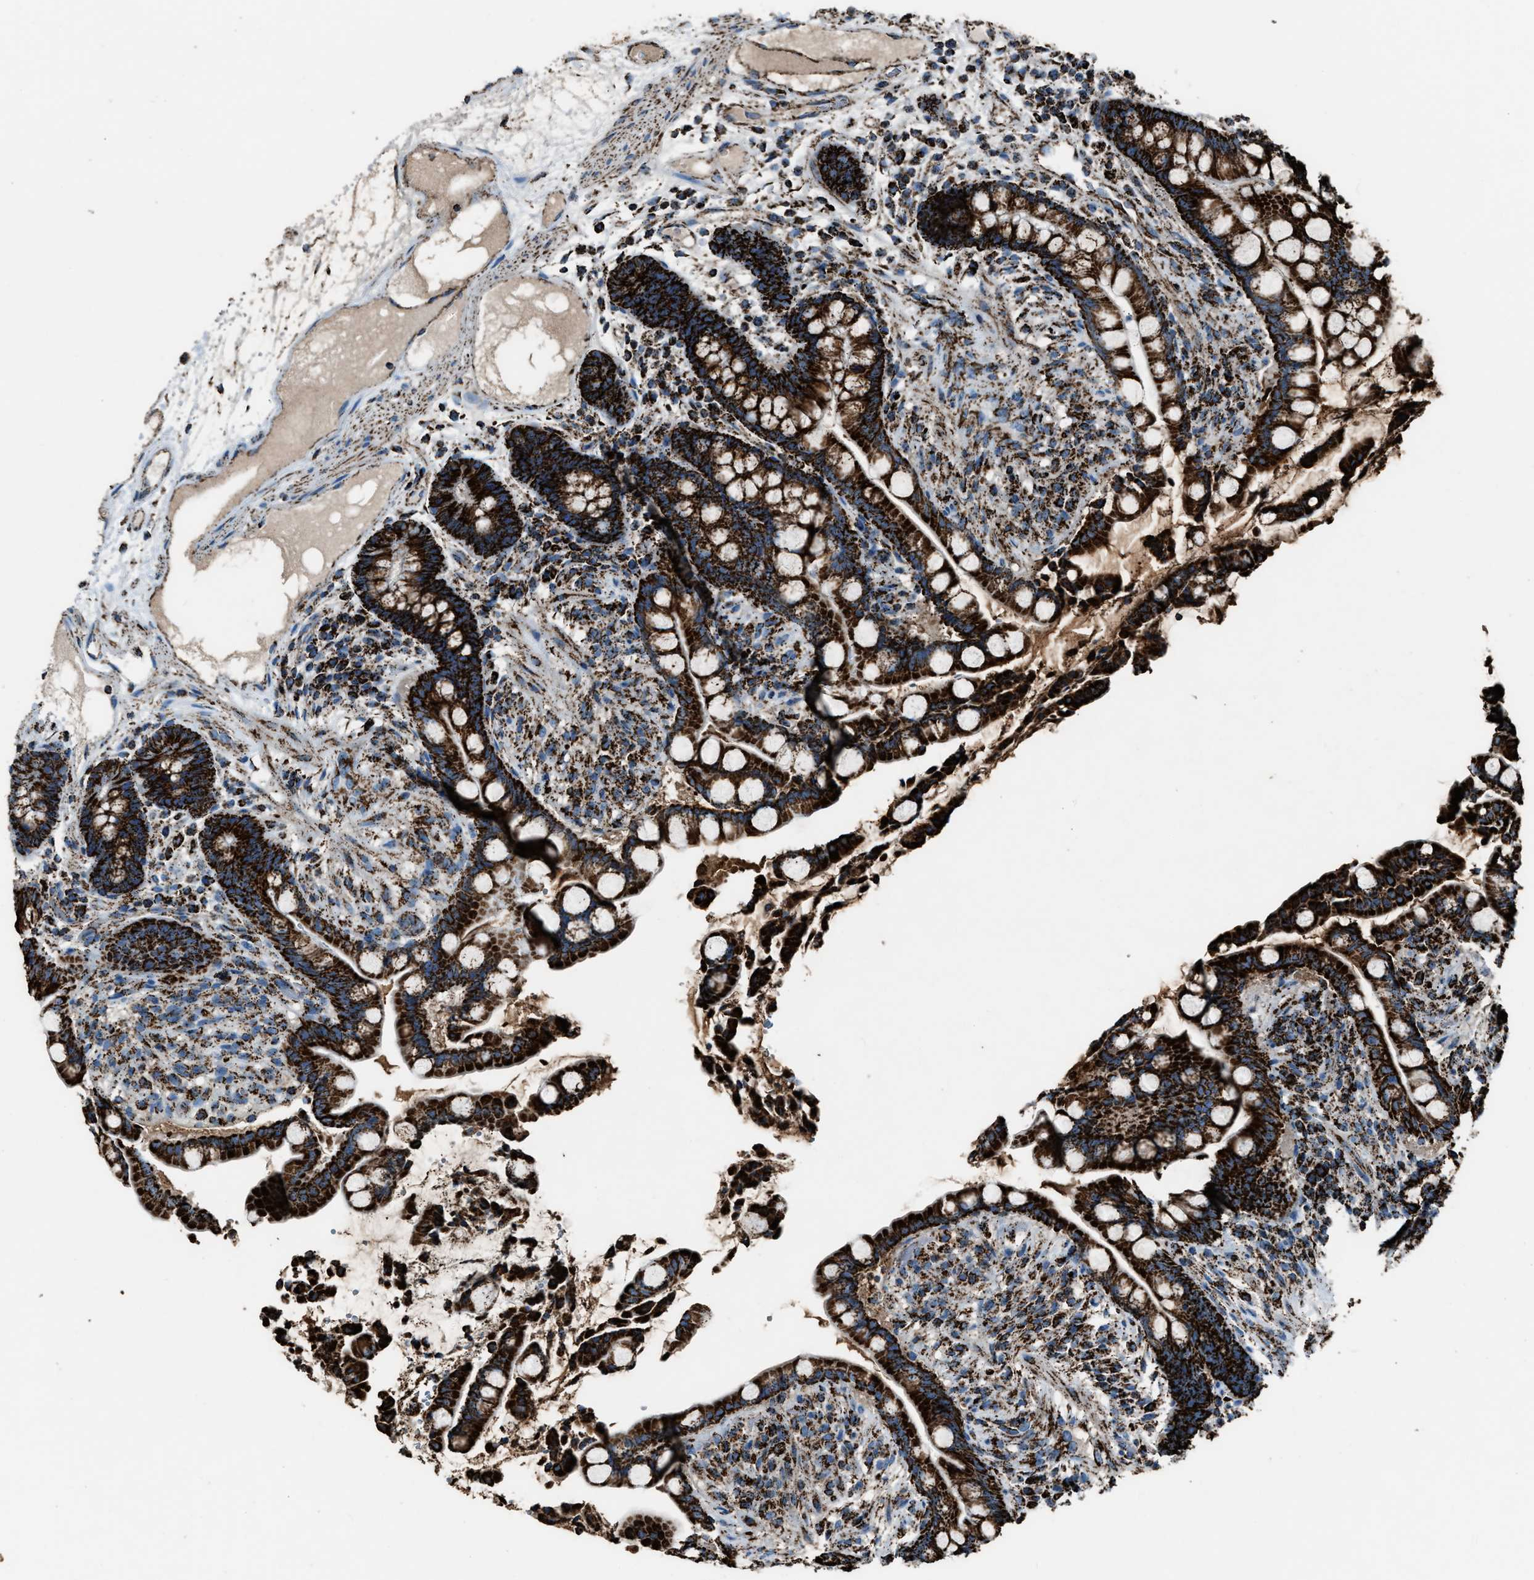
{"staining": {"intensity": "moderate", "quantity": ">75%", "location": "cytoplasmic/membranous"}, "tissue": "colon", "cell_type": "Endothelial cells", "image_type": "normal", "snomed": [{"axis": "morphology", "description": "Normal tissue, NOS"}, {"axis": "topography", "description": "Colon"}], "caption": "Colon stained with DAB (3,3'-diaminobenzidine) immunohistochemistry shows medium levels of moderate cytoplasmic/membranous expression in approximately >75% of endothelial cells.", "gene": "MDH2", "patient": {"sex": "male", "age": 73}}